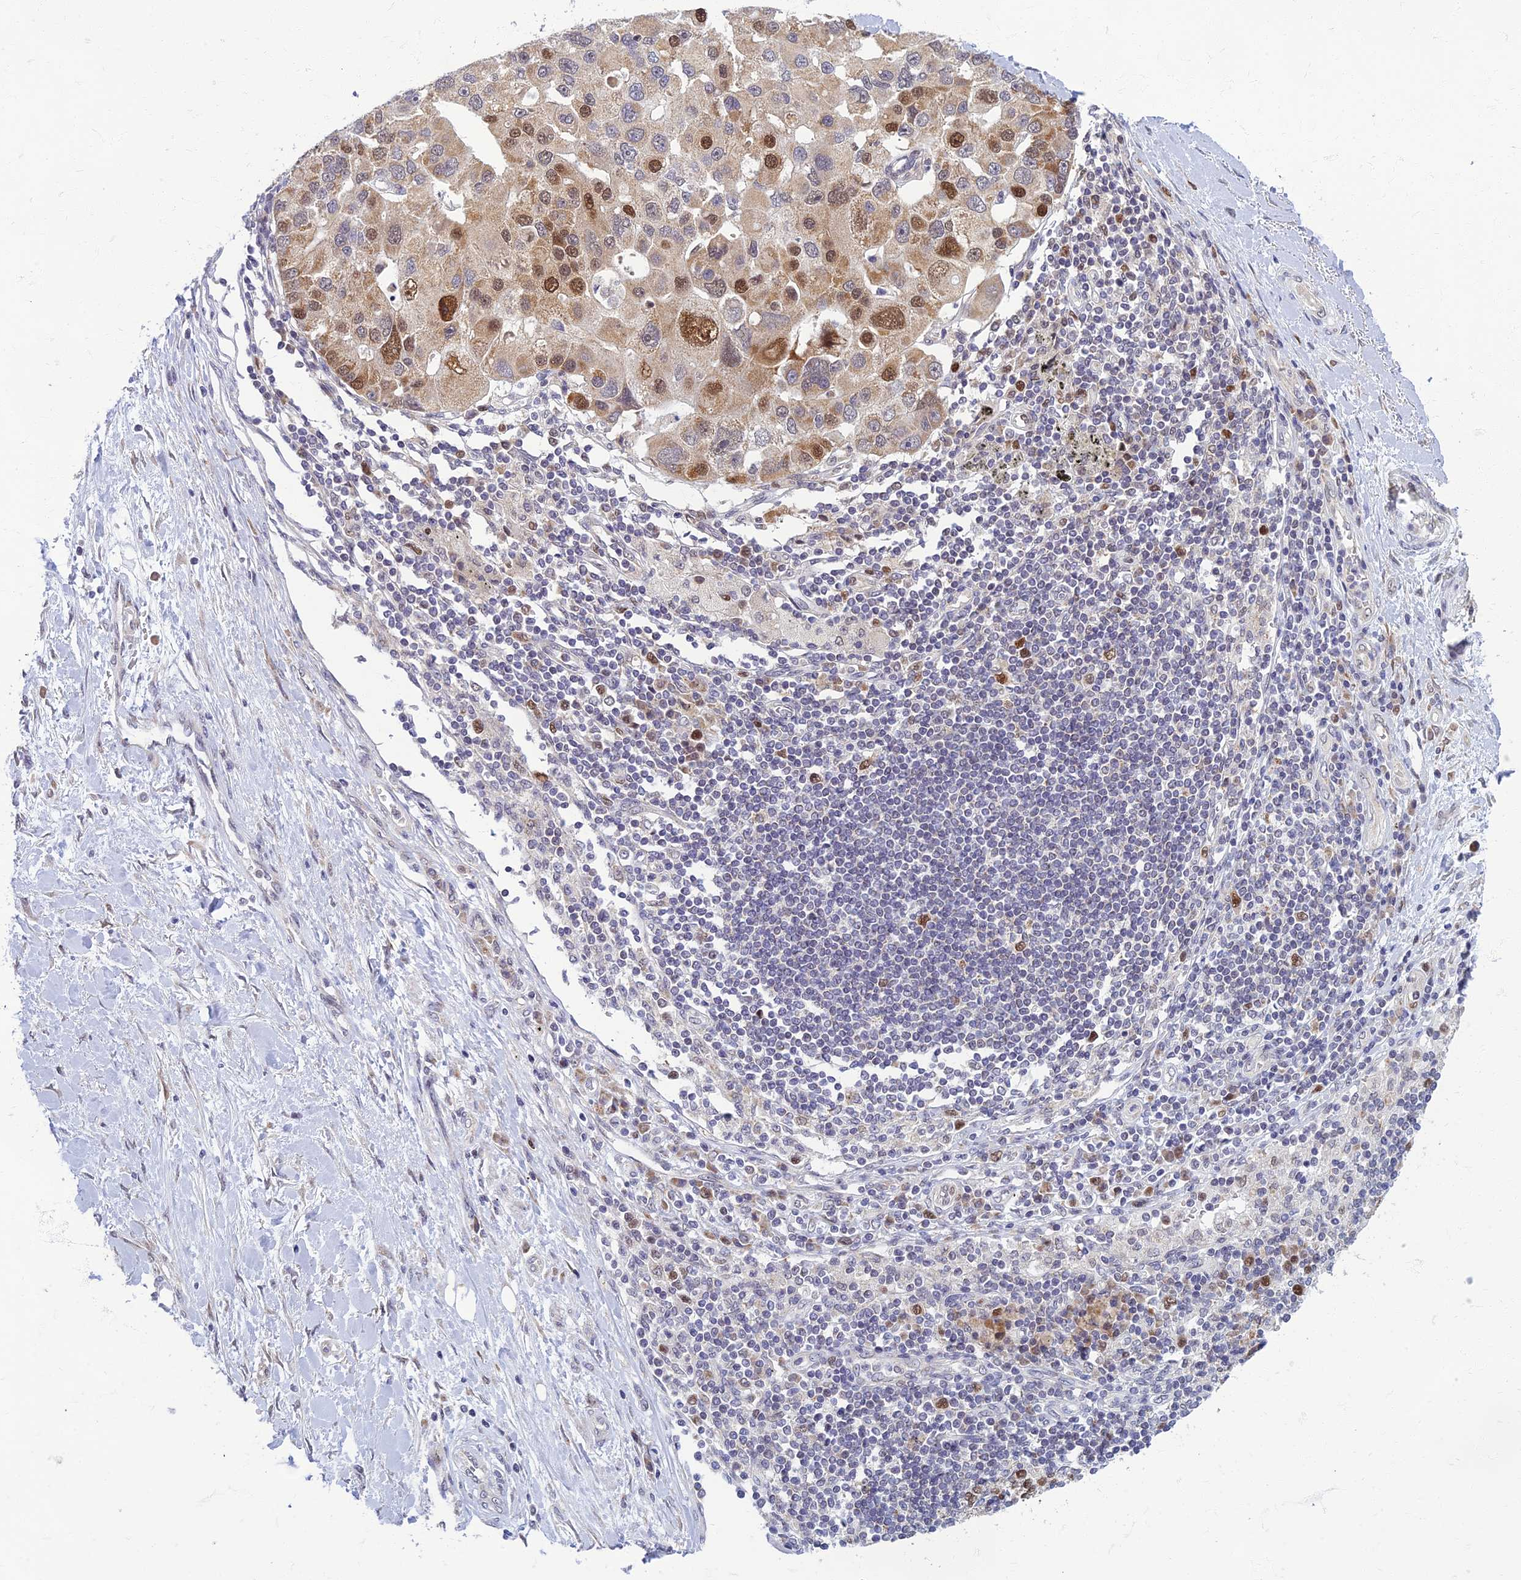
{"staining": {"intensity": "moderate", "quantity": "25%-75%", "location": "nuclear"}, "tissue": "lung cancer", "cell_type": "Tumor cells", "image_type": "cancer", "snomed": [{"axis": "morphology", "description": "Adenocarcinoma, NOS"}, {"axis": "topography", "description": "Lung"}], "caption": "Adenocarcinoma (lung) stained for a protein (brown) shows moderate nuclear positive expression in about 25%-75% of tumor cells.", "gene": "EARS2", "patient": {"sex": "female", "age": 54}}